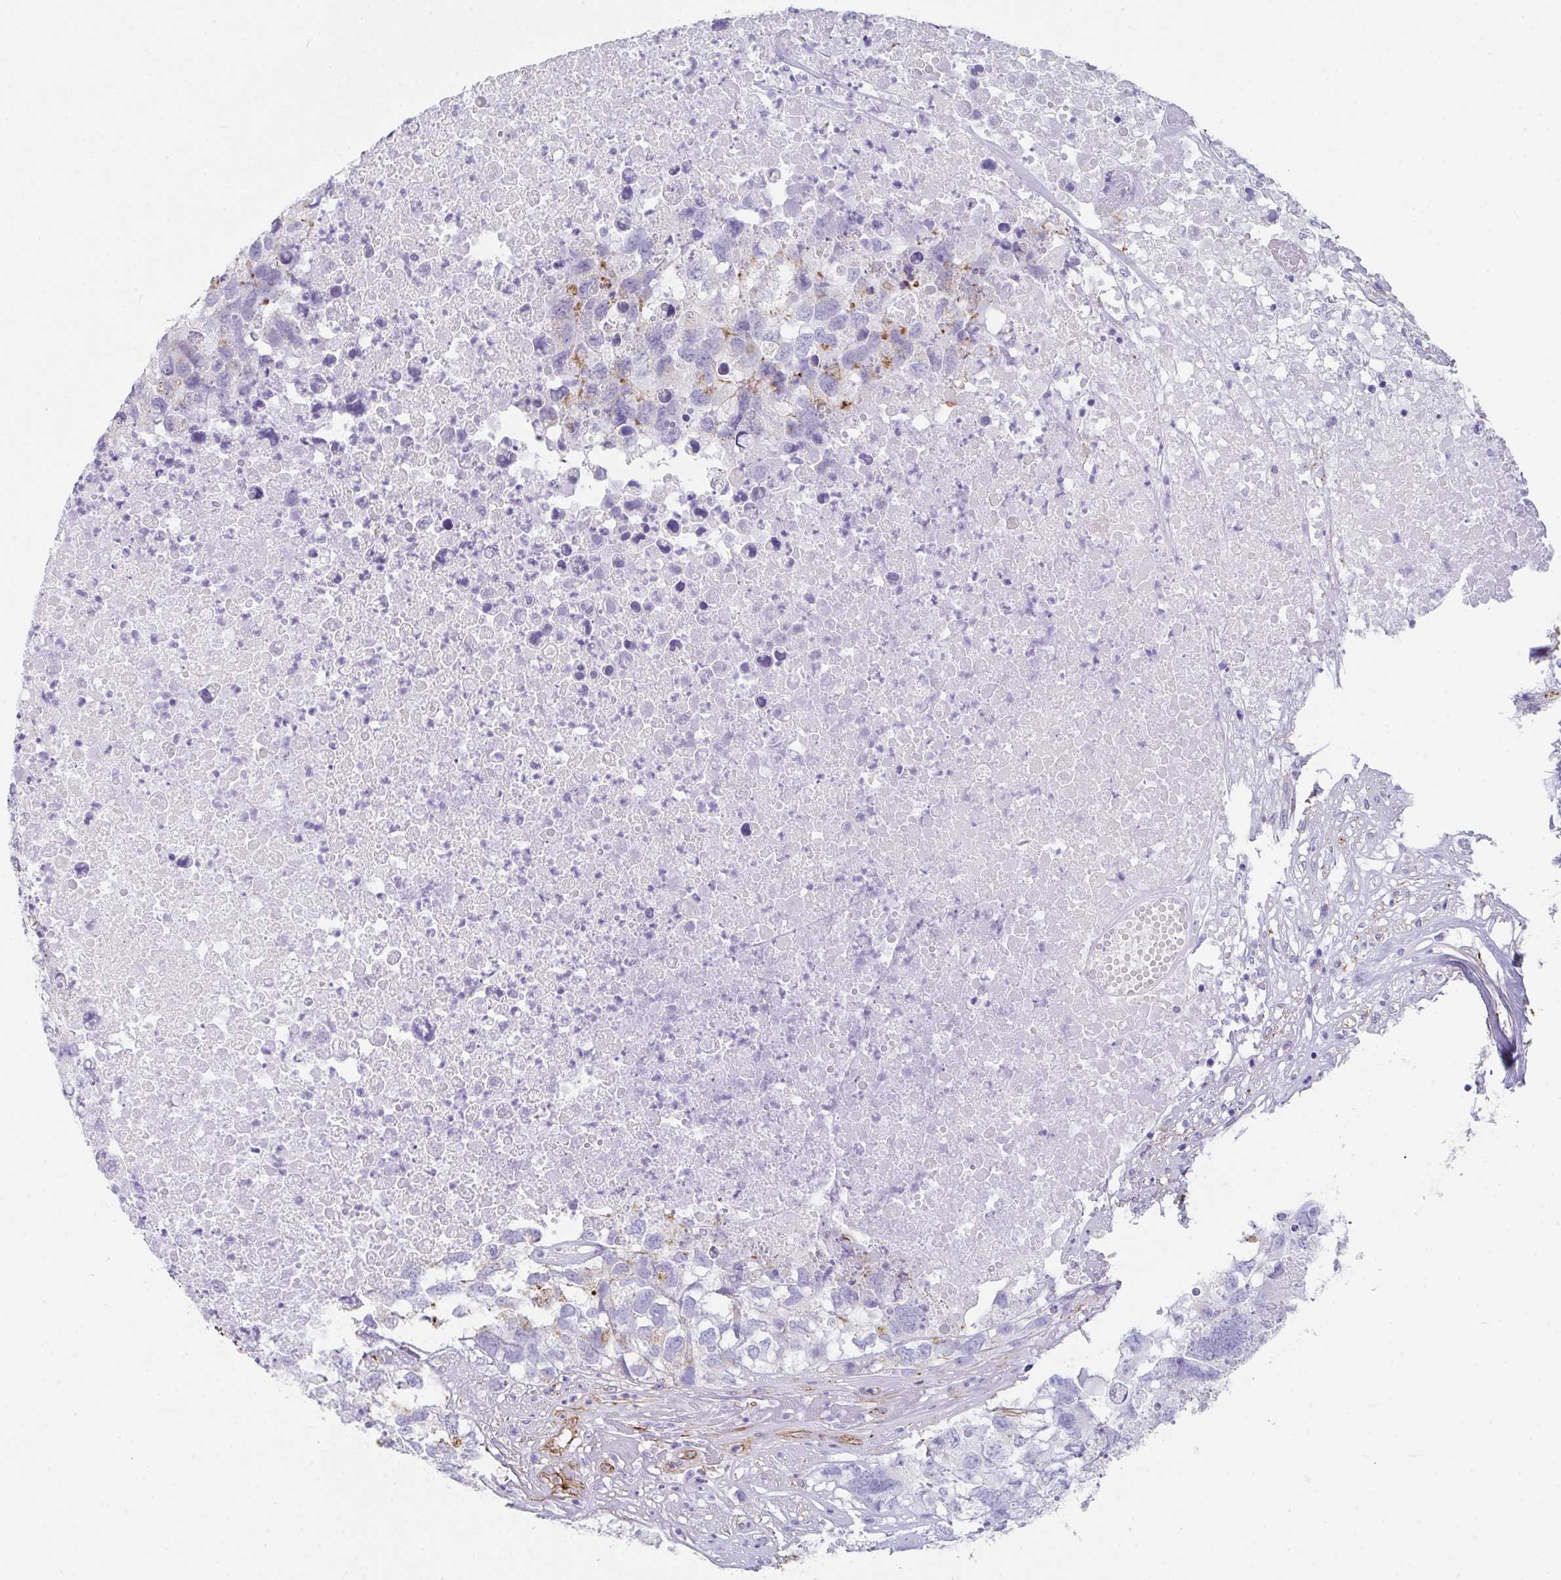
{"staining": {"intensity": "moderate", "quantity": "<25%", "location": "cytoplasmic/membranous"}, "tissue": "testis cancer", "cell_type": "Tumor cells", "image_type": "cancer", "snomed": [{"axis": "morphology", "description": "Carcinoma, Embryonal, NOS"}, {"axis": "topography", "description": "Testis"}], "caption": "An image of human testis cancer stained for a protein reveals moderate cytoplasmic/membranous brown staining in tumor cells. Using DAB (brown) and hematoxylin (blue) stains, captured at high magnification using brightfield microscopy.", "gene": "DBN1", "patient": {"sex": "male", "age": 83}}